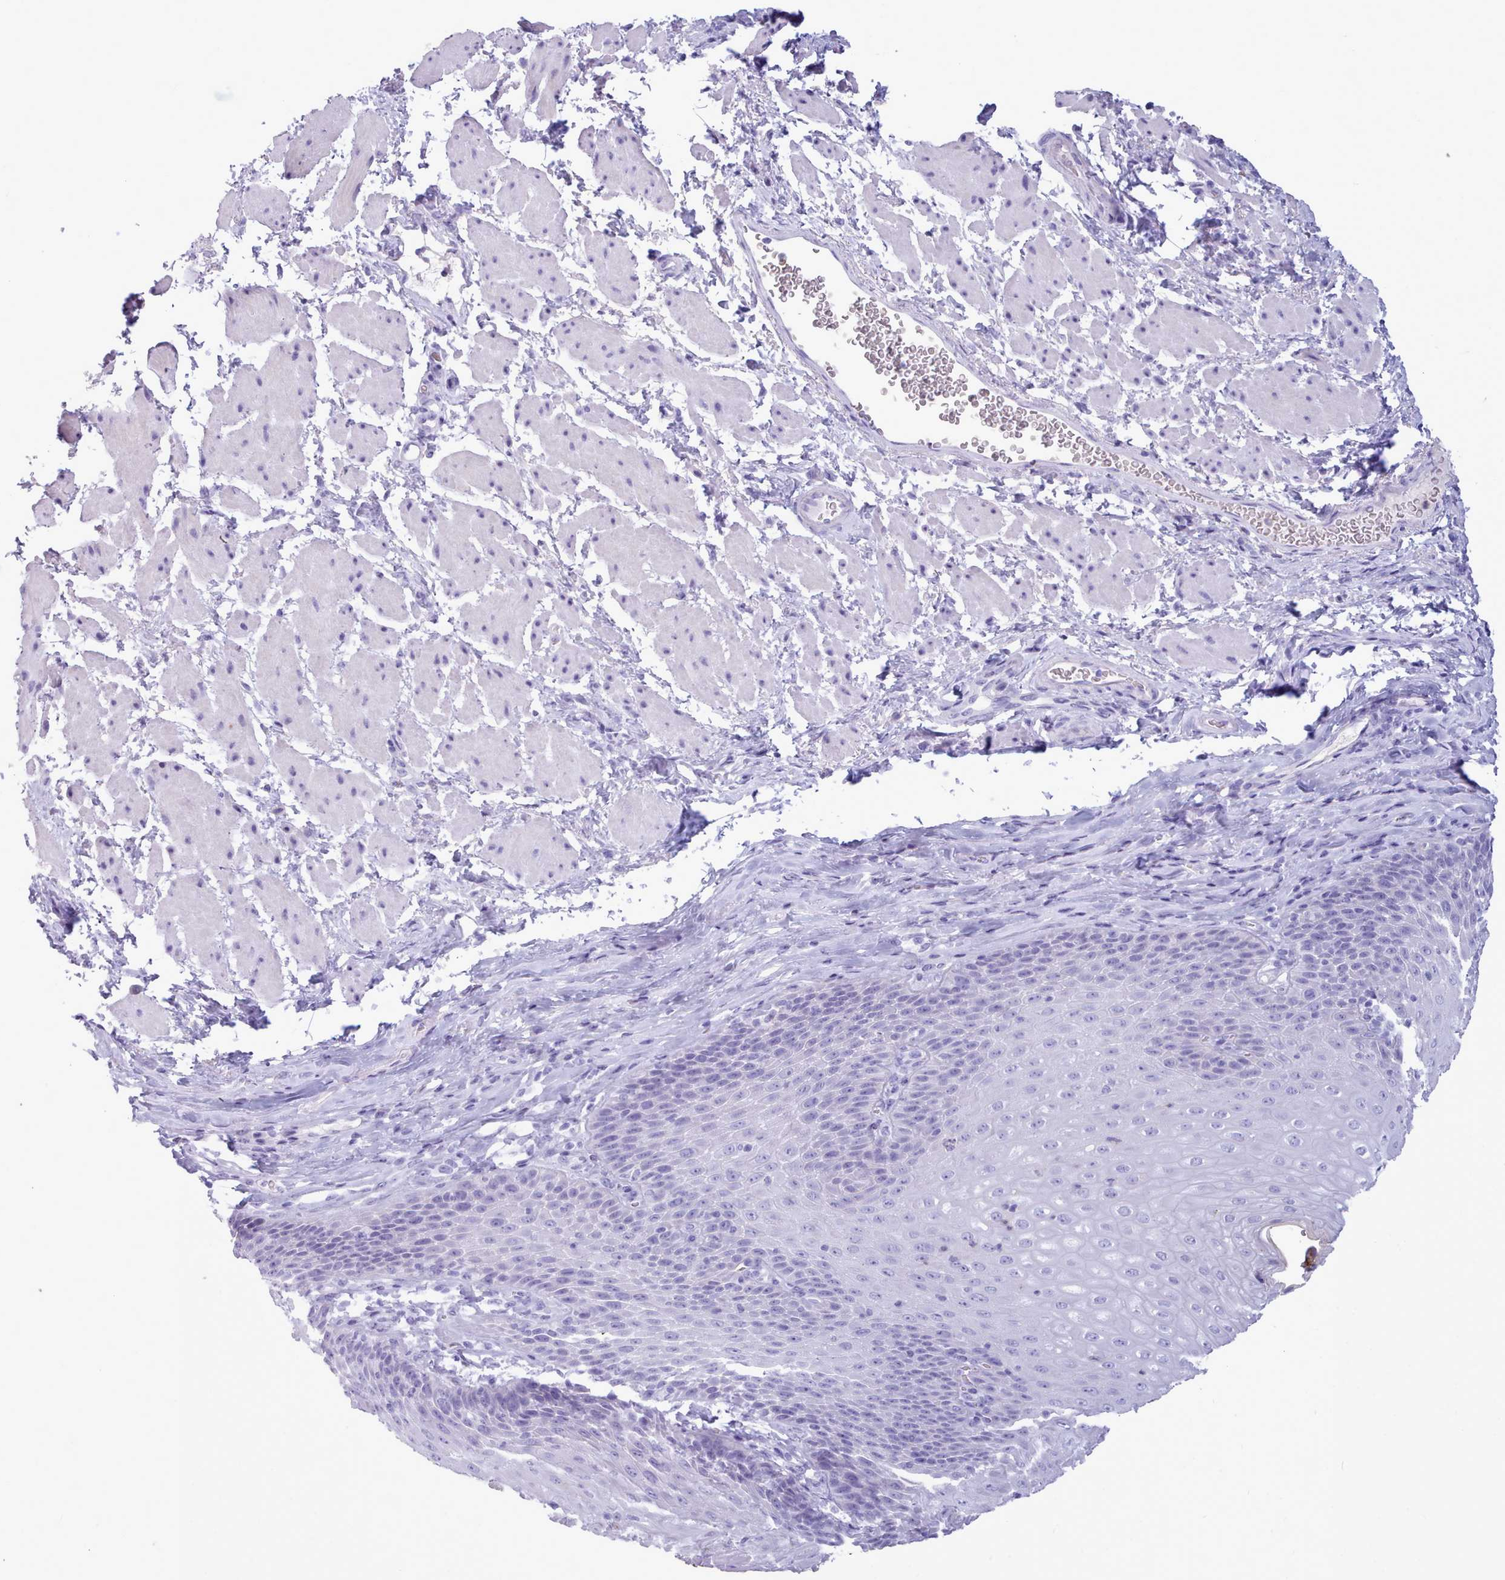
{"staining": {"intensity": "weak", "quantity": "<25%", "location": "cytoplasmic/membranous"}, "tissue": "esophagus", "cell_type": "Squamous epithelial cells", "image_type": "normal", "snomed": [{"axis": "morphology", "description": "Normal tissue, NOS"}, {"axis": "topography", "description": "Esophagus"}], "caption": "Immunohistochemistry (IHC) of unremarkable esophagus reveals no positivity in squamous epithelial cells.", "gene": "NKX1", "patient": {"sex": "female", "age": 61}}